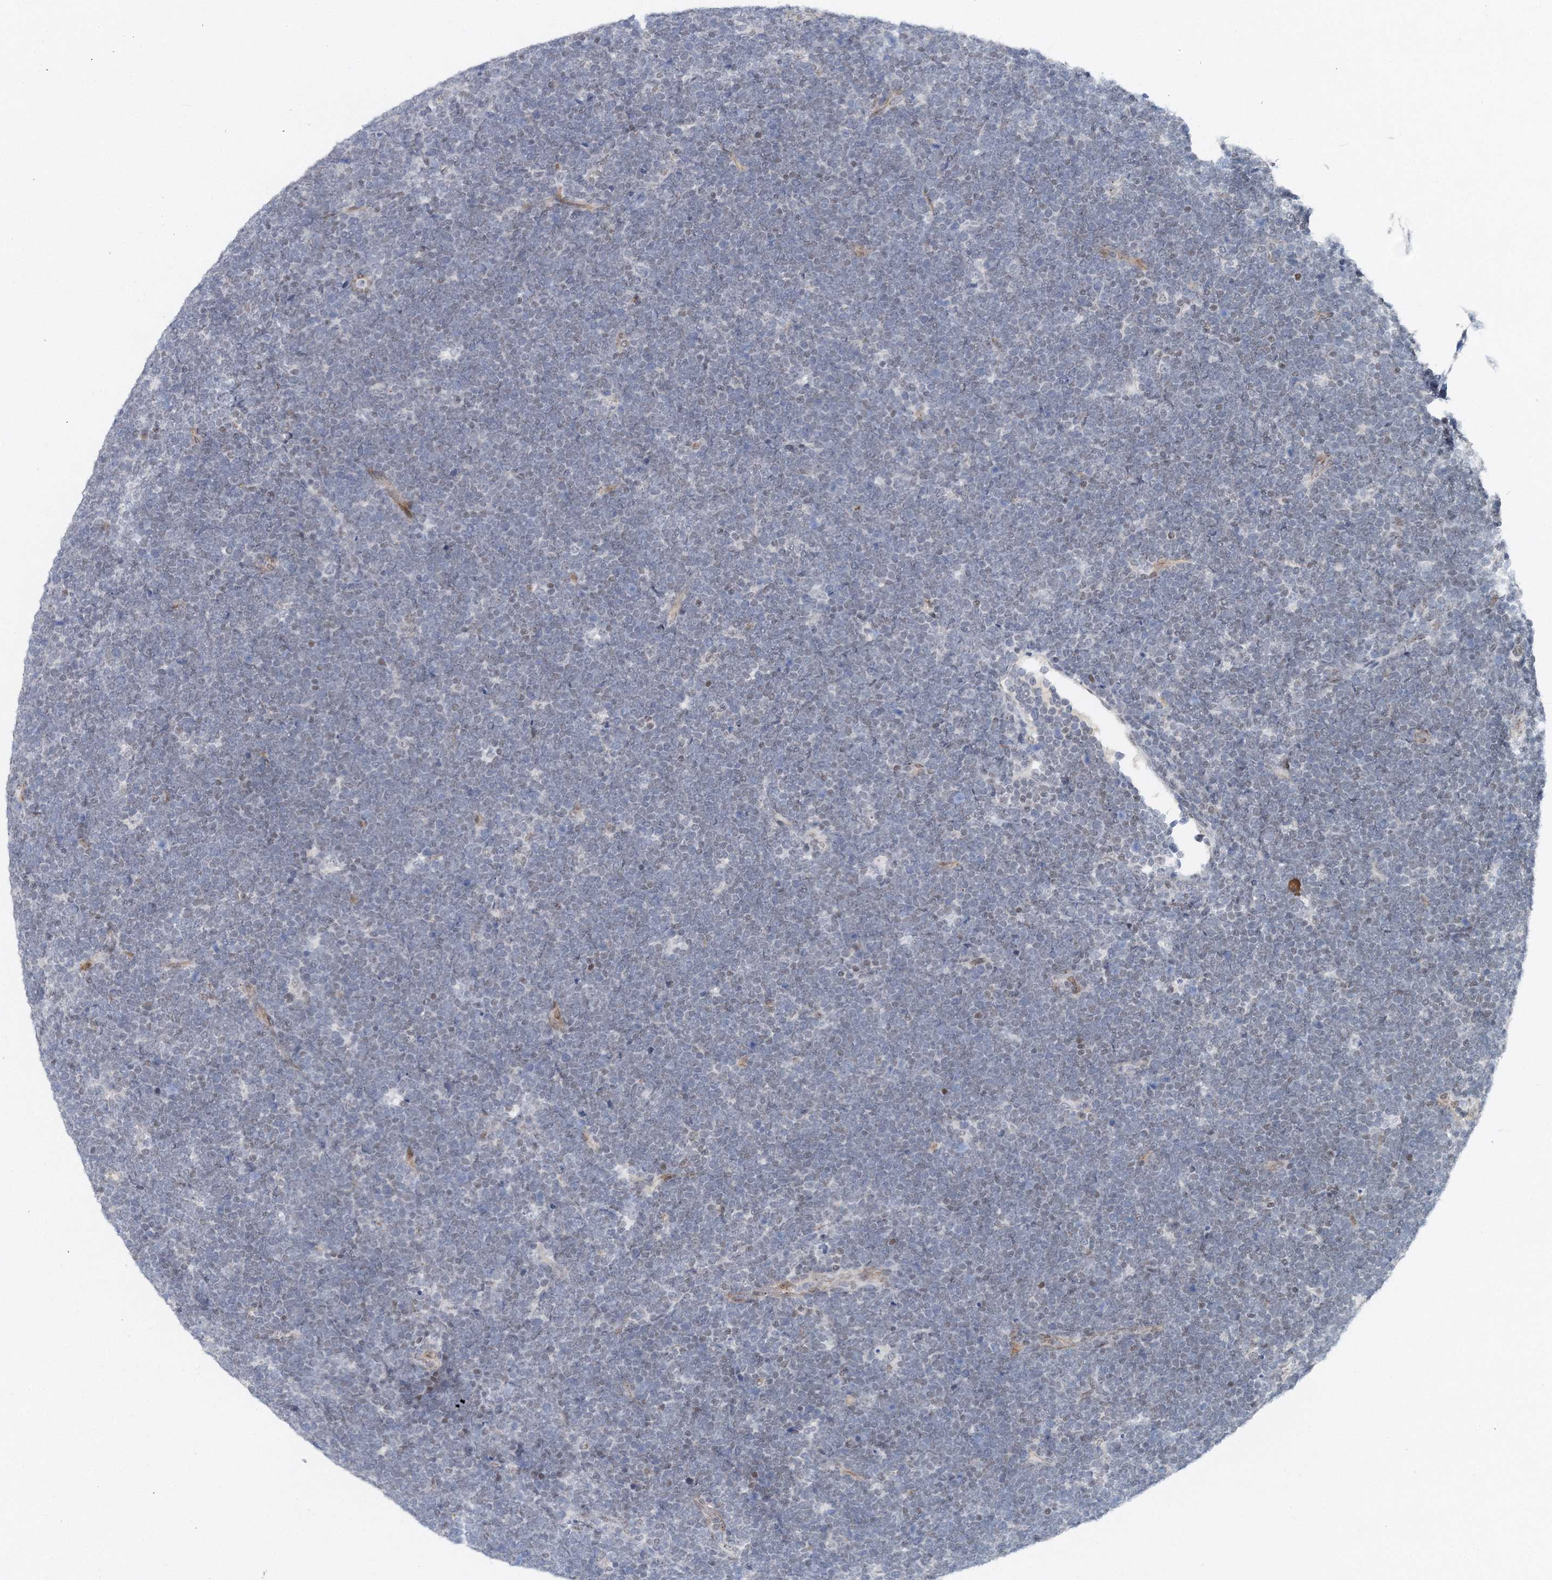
{"staining": {"intensity": "negative", "quantity": "none", "location": "none"}, "tissue": "lymphoma", "cell_type": "Tumor cells", "image_type": "cancer", "snomed": [{"axis": "morphology", "description": "Malignant lymphoma, non-Hodgkin's type, High grade"}, {"axis": "topography", "description": "Lymph node"}], "caption": "Human malignant lymphoma, non-Hodgkin's type (high-grade) stained for a protein using immunohistochemistry demonstrates no positivity in tumor cells.", "gene": "UIMC1", "patient": {"sex": "male", "age": 13}}